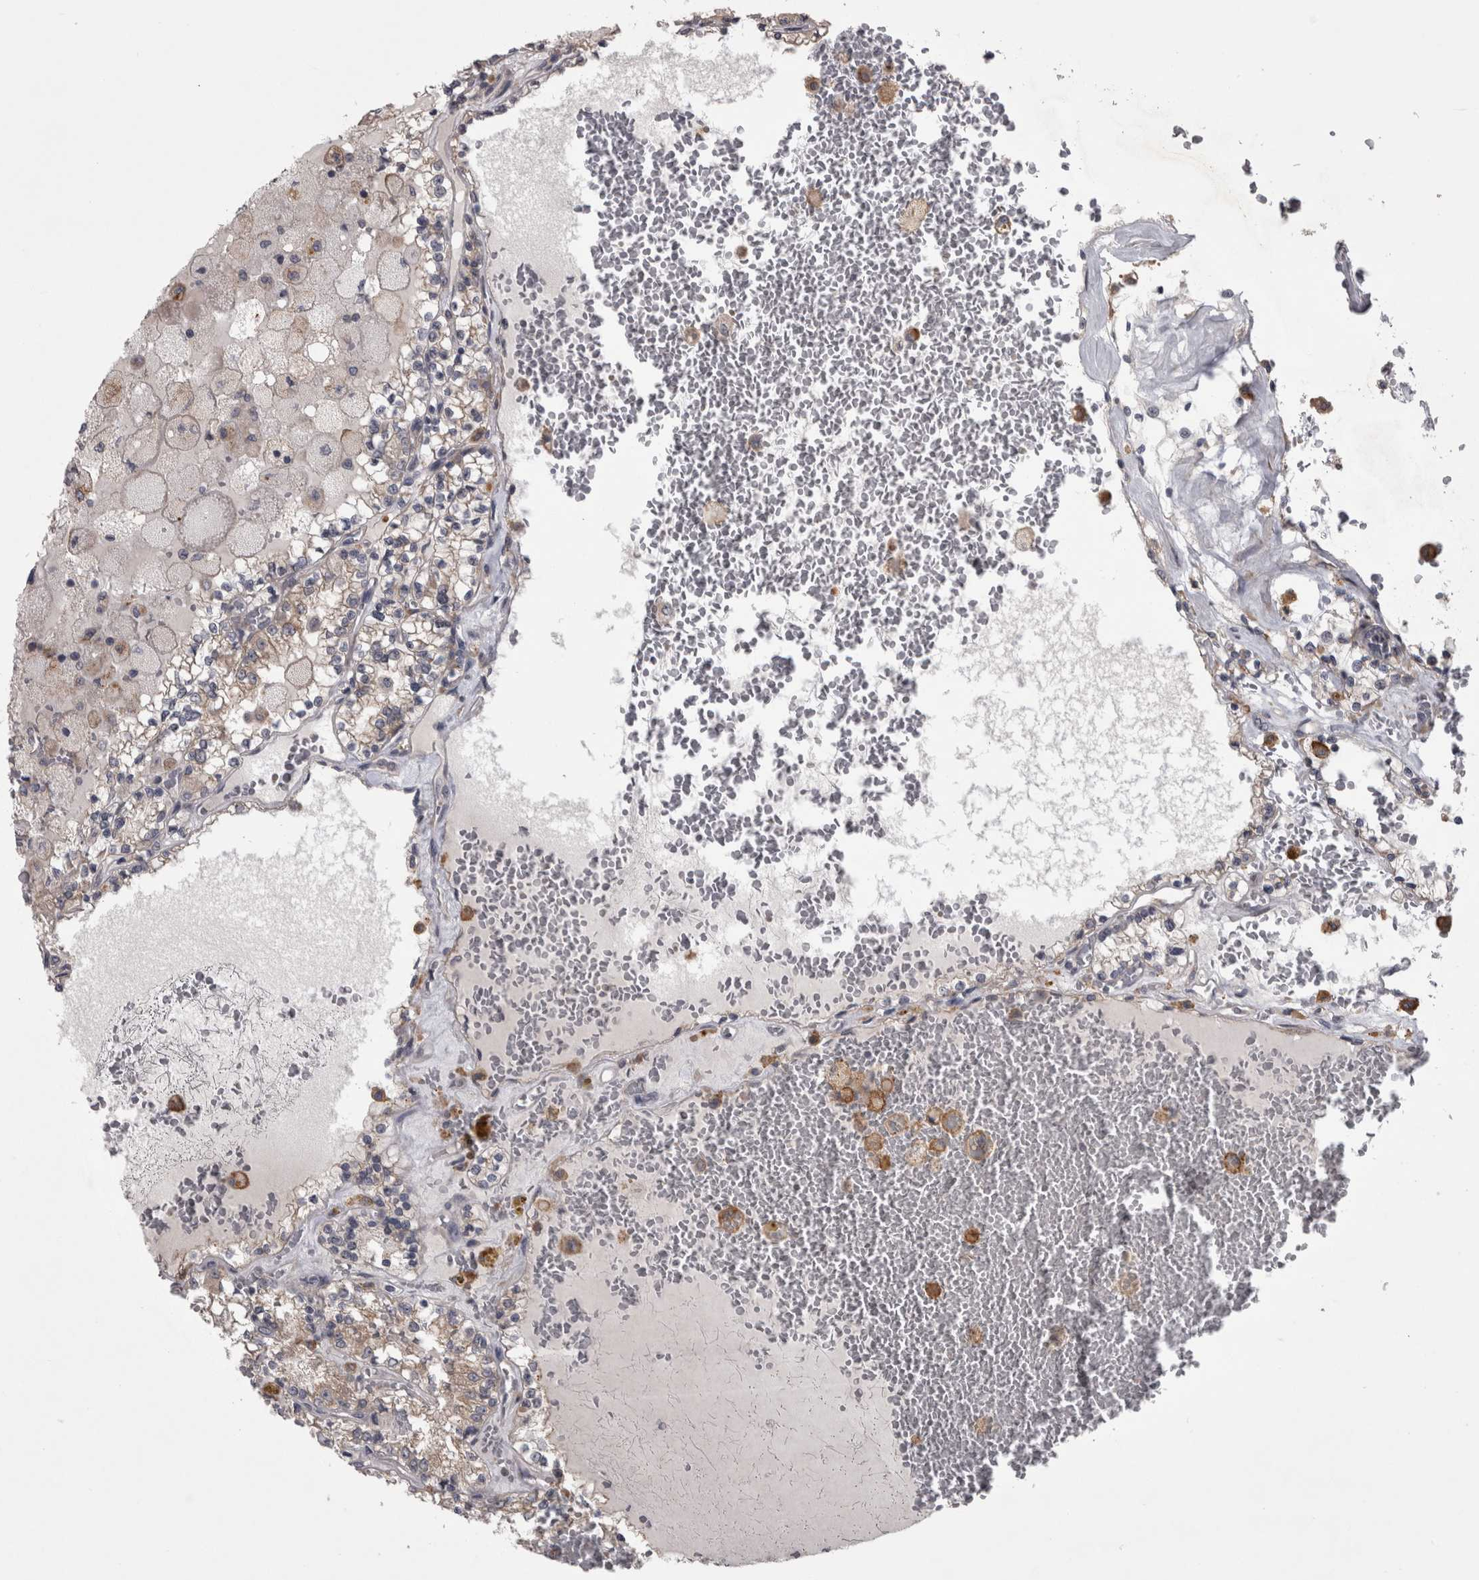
{"staining": {"intensity": "weak", "quantity": "<25%", "location": "cytoplasmic/membranous"}, "tissue": "renal cancer", "cell_type": "Tumor cells", "image_type": "cancer", "snomed": [{"axis": "morphology", "description": "Adenocarcinoma, NOS"}, {"axis": "topography", "description": "Kidney"}], "caption": "Immunohistochemistry (IHC) image of human renal cancer (adenocarcinoma) stained for a protein (brown), which exhibits no expression in tumor cells.", "gene": "PRKCI", "patient": {"sex": "female", "age": 56}}